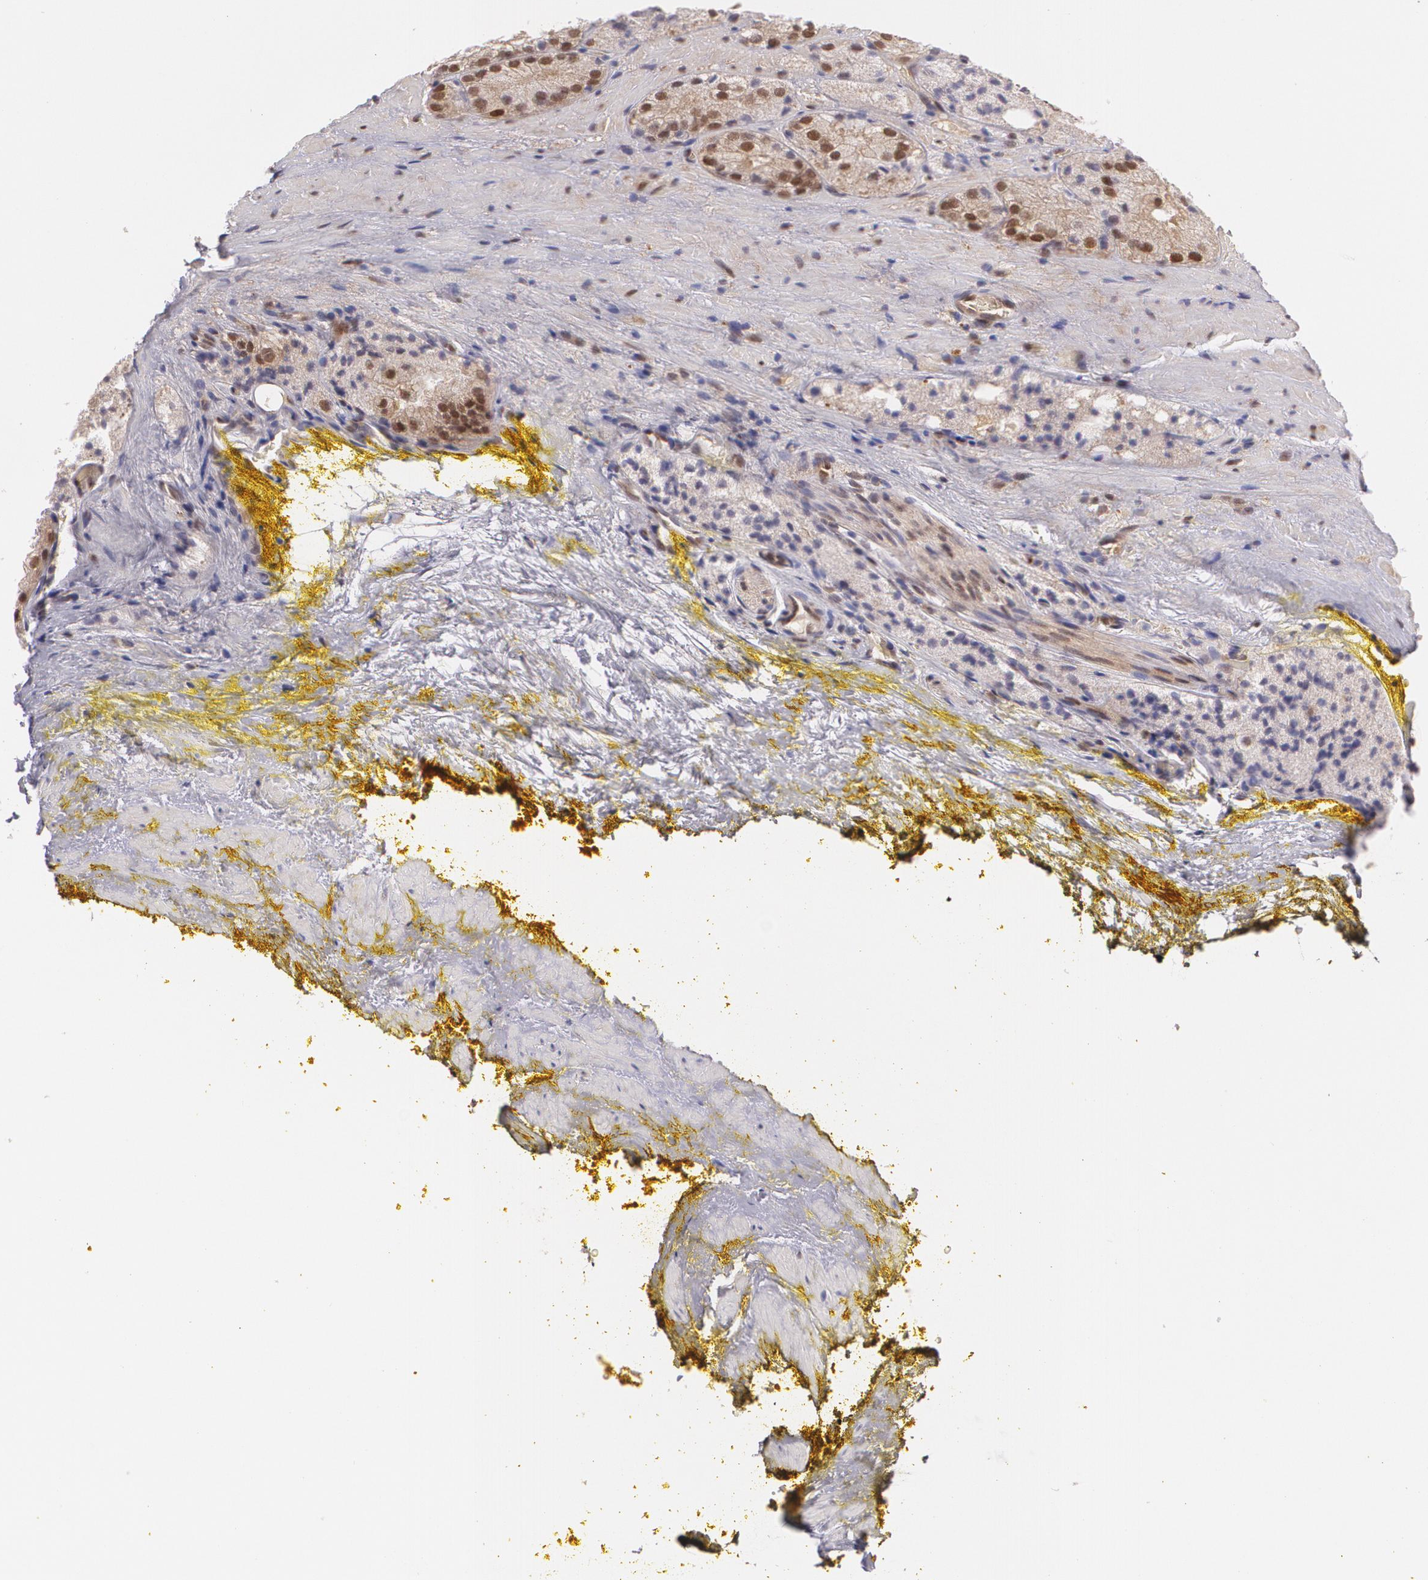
{"staining": {"intensity": "moderate", "quantity": "25%-75%", "location": "cytoplasmic/membranous,nuclear"}, "tissue": "prostate cancer", "cell_type": "Tumor cells", "image_type": "cancer", "snomed": [{"axis": "morphology", "description": "Adenocarcinoma, Low grade"}, {"axis": "topography", "description": "Prostate"}], "caption": "Human prostate cancer stained for a protein (brown) reveals moderate cytoplasmic/membranous and nuclear positive positivity in approximately 25%-75% of tumor cells.", "gene": "CUL2", "patient": {"sex": "male", "age": 60}}